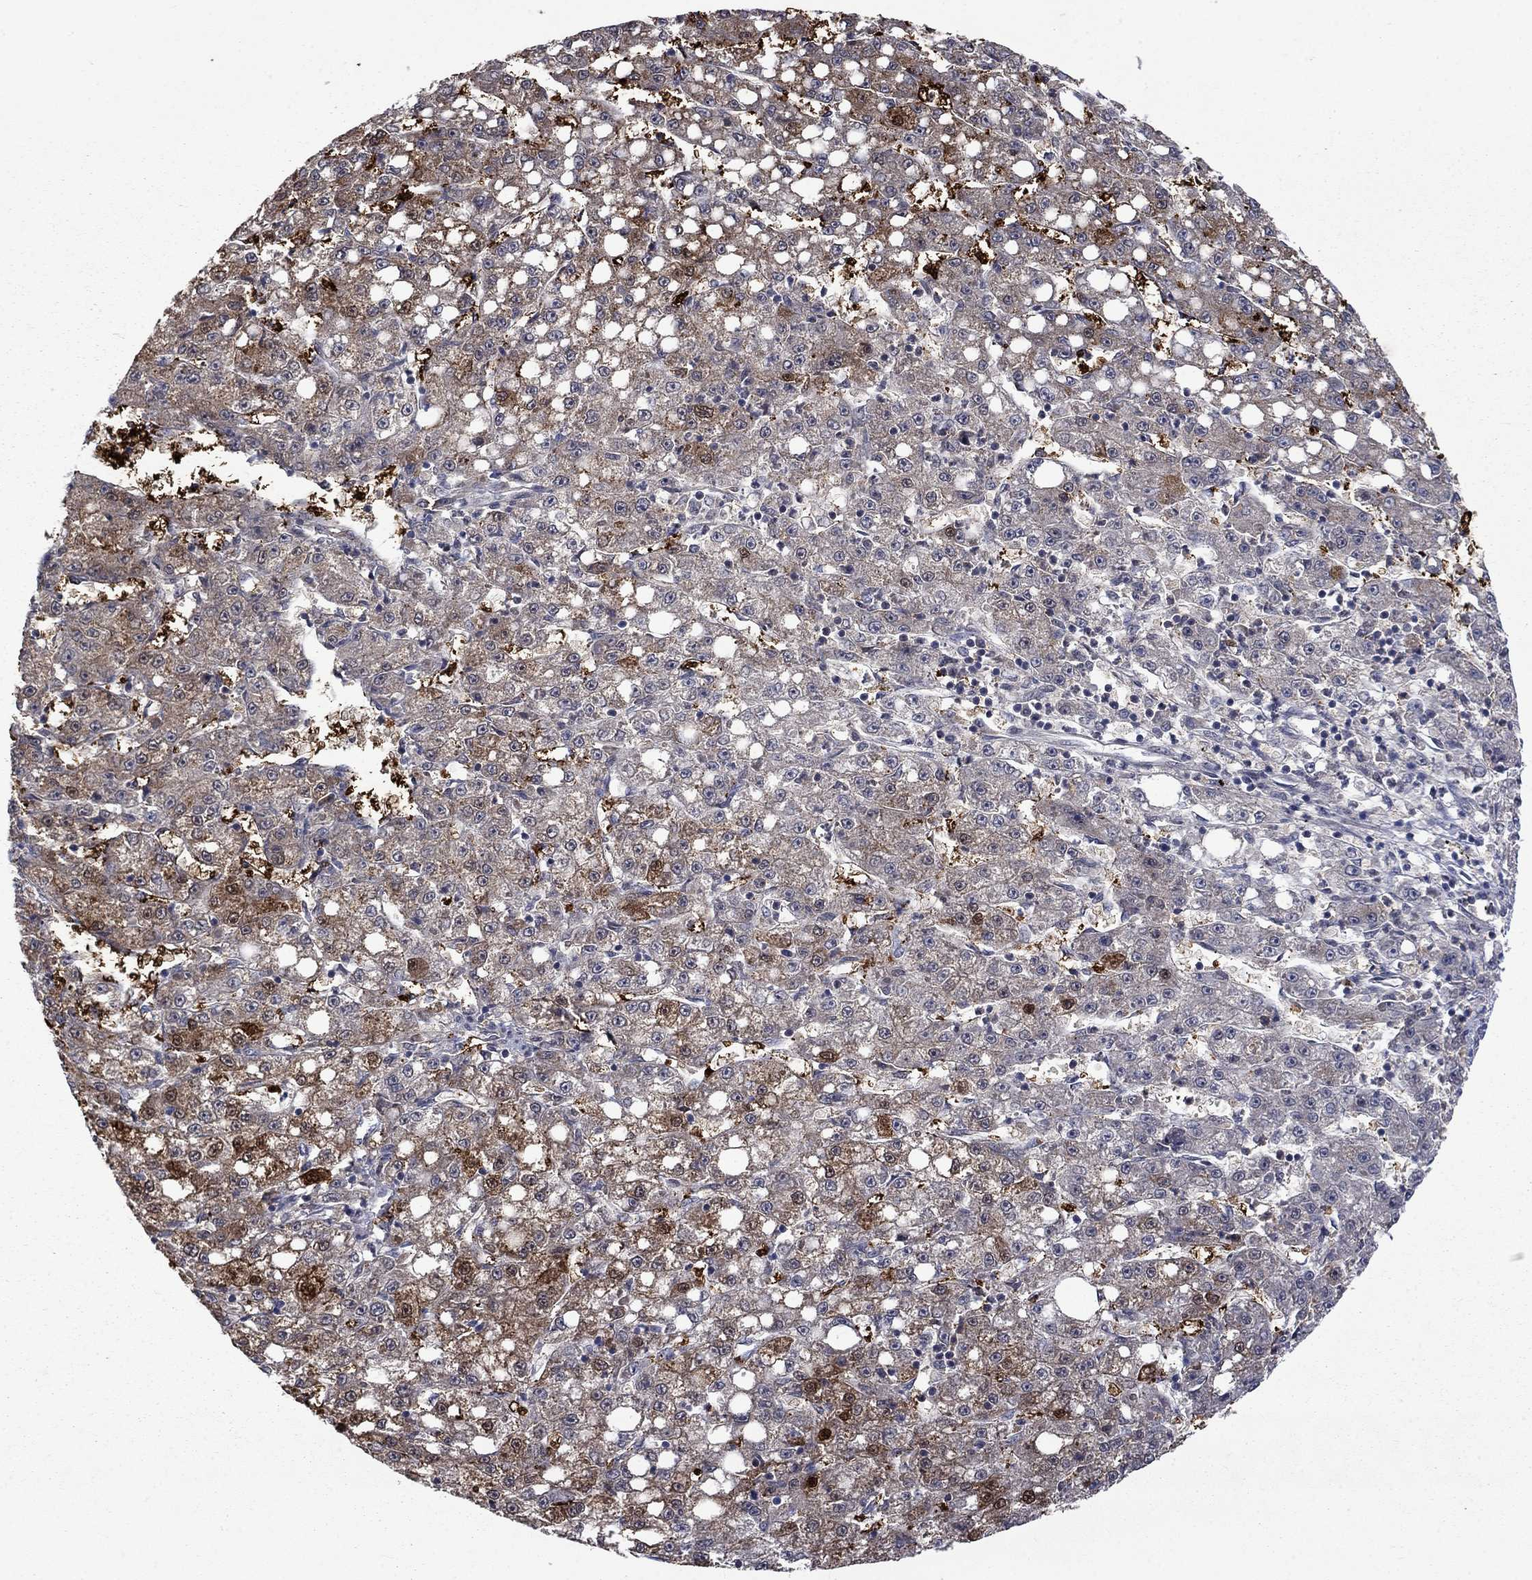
{"staining": {"intensity": "moderate", "quantity": "<25%", "location": "cytoplasmic/membranous,nuclear"}, "tissue": "liver cancer", "cell_type": "Tumor cells", "image_type": "cancer", "snomed": [{"axis": "morphology", "description": "Carcinoma, Hepatocellular, NOS"}, {"axis": "topography", "description": "Liver"}], "caption": "Protein staining of liver cancer tissue displays moderate cytoplasmic/membranous and nuclear staining in approximately <25% of tumor cells. The staining is performed using DAB (3,3'-diaminobenzidine) brown chromogen to label protein expression. The nuclei are counter-stained blue using hematoxylin.", "gene": "CBR1", "patient": {"sex": "female", "age": 65}}